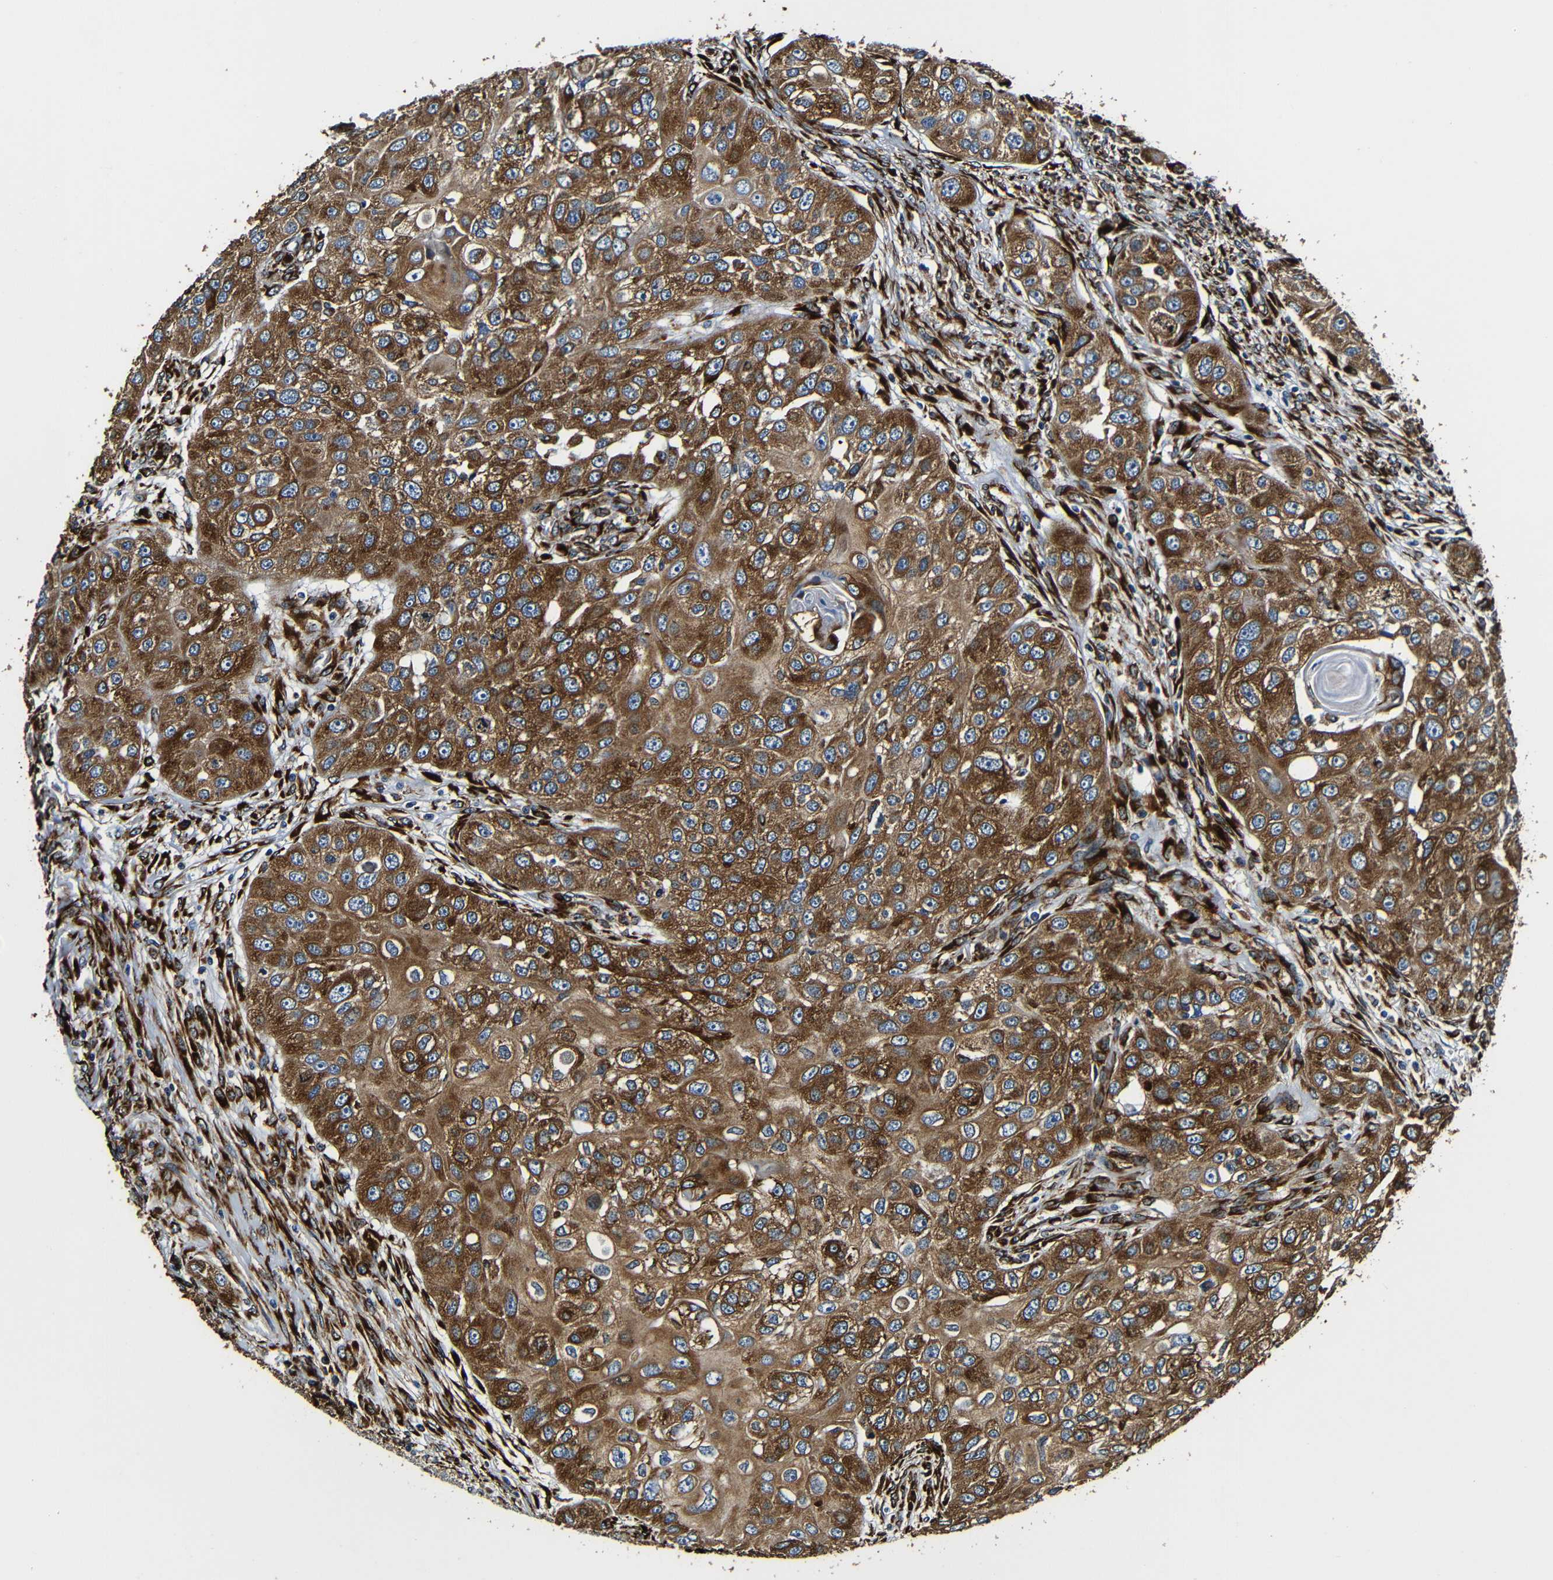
{"staining": {"intensity": "strong", "quantity": ">75%", "location": "cytoplasmic/membranous"}, "tissue": "head and neck cancer", "cell_type": "Tumor cells", "image_type": "cancer", "snomed": [{"axis": "morphology", "description": "Normal tissue, NOS"}, {"axis": "morphology", "description": "Squamous cell carcinoma, NOS"}, {"axis": "topography", "description": "Skeletal muscle"}, {"axis": "topography", "description": "Head-Neck"}], "caption": "High-power microscopy captured an immunohistochemistry (IHC) histopathology image of head and neck cancer, revealing strong cytoplasmic/membranous staining in about >75% of tumor cells.", "gene": "RRBP1", "patient": {"sex": "male", "age": 51}}